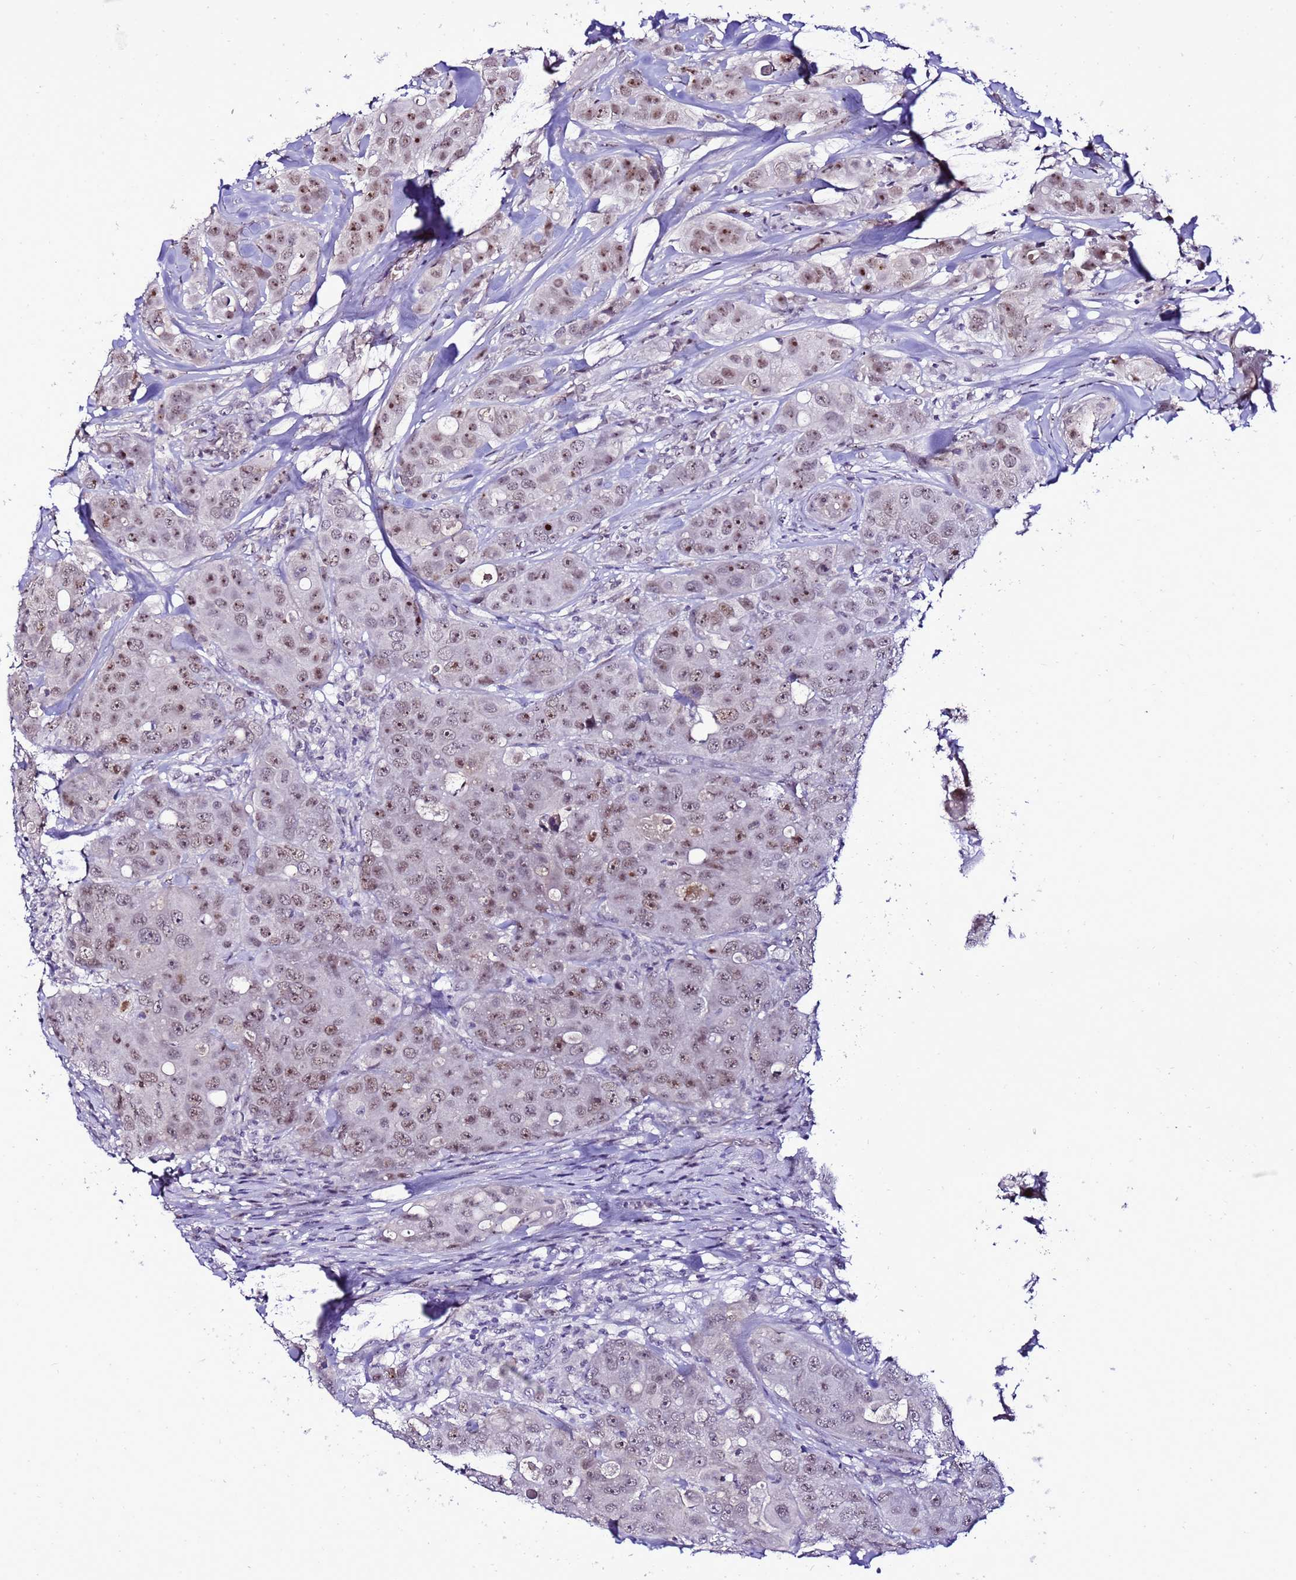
{"staining": {"intensity": "moderate", "quantity": ">75%", "location": "nuclear"}, "tissue": "breast cancer", "cell_type": "Tumor cells", "image_type": "cancer", "snomed": [{"axis": "morphology", "description": "Duct carcinoma"}, {"axis": "topography", "description": "Breast"}], "caption": "Infiltrating ductal carcinoma (breast) tissue shows moderate nuclear positivity in about >75% of tumor cells, visualized by immunohistochemistry.", "gene": "C19orf47", "patient": {"sex": "female", "age": 43}}